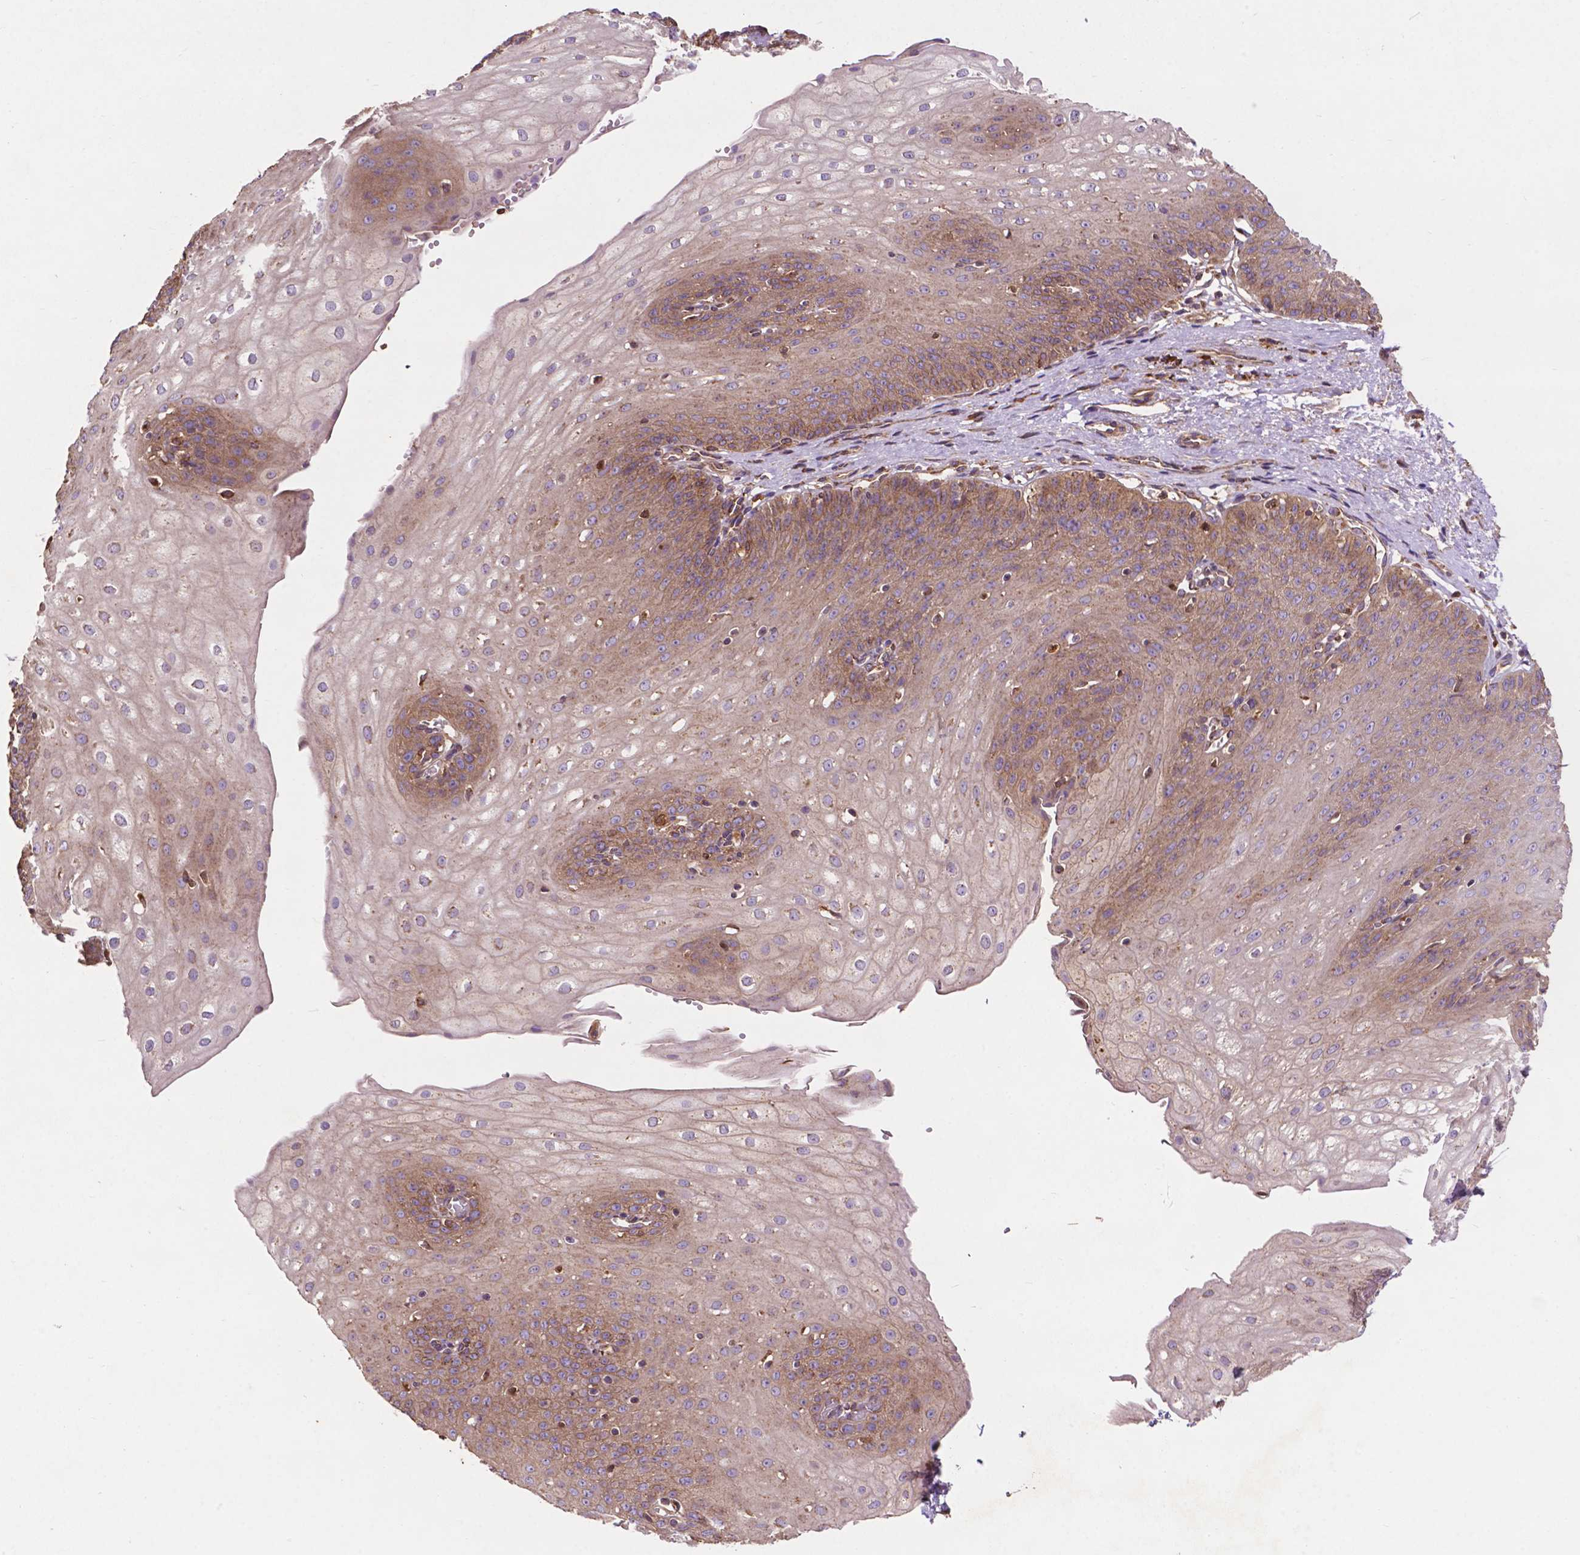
{"staining": {"intensity": "moderate", "quantity": "<25%", "location": "cytoplasmic/membranous"}, "tissue": "esophagus", "cell_type": "Squamous epithelial cells", "image_type": "normal", "snomed": [{"axis": "morphology", "description": "Normal tissue, NOS"}, {"axis": "topography", "description": "Esophagus"}], "caption": "Esophagus stained for a protein (brown) demonstrates moderate cytoplasmic/membranous positive positivity in about <25% of squamous epithelial cells.", "gene": "CCDC71L", "patient": {"sex": "male", "age": 71}}